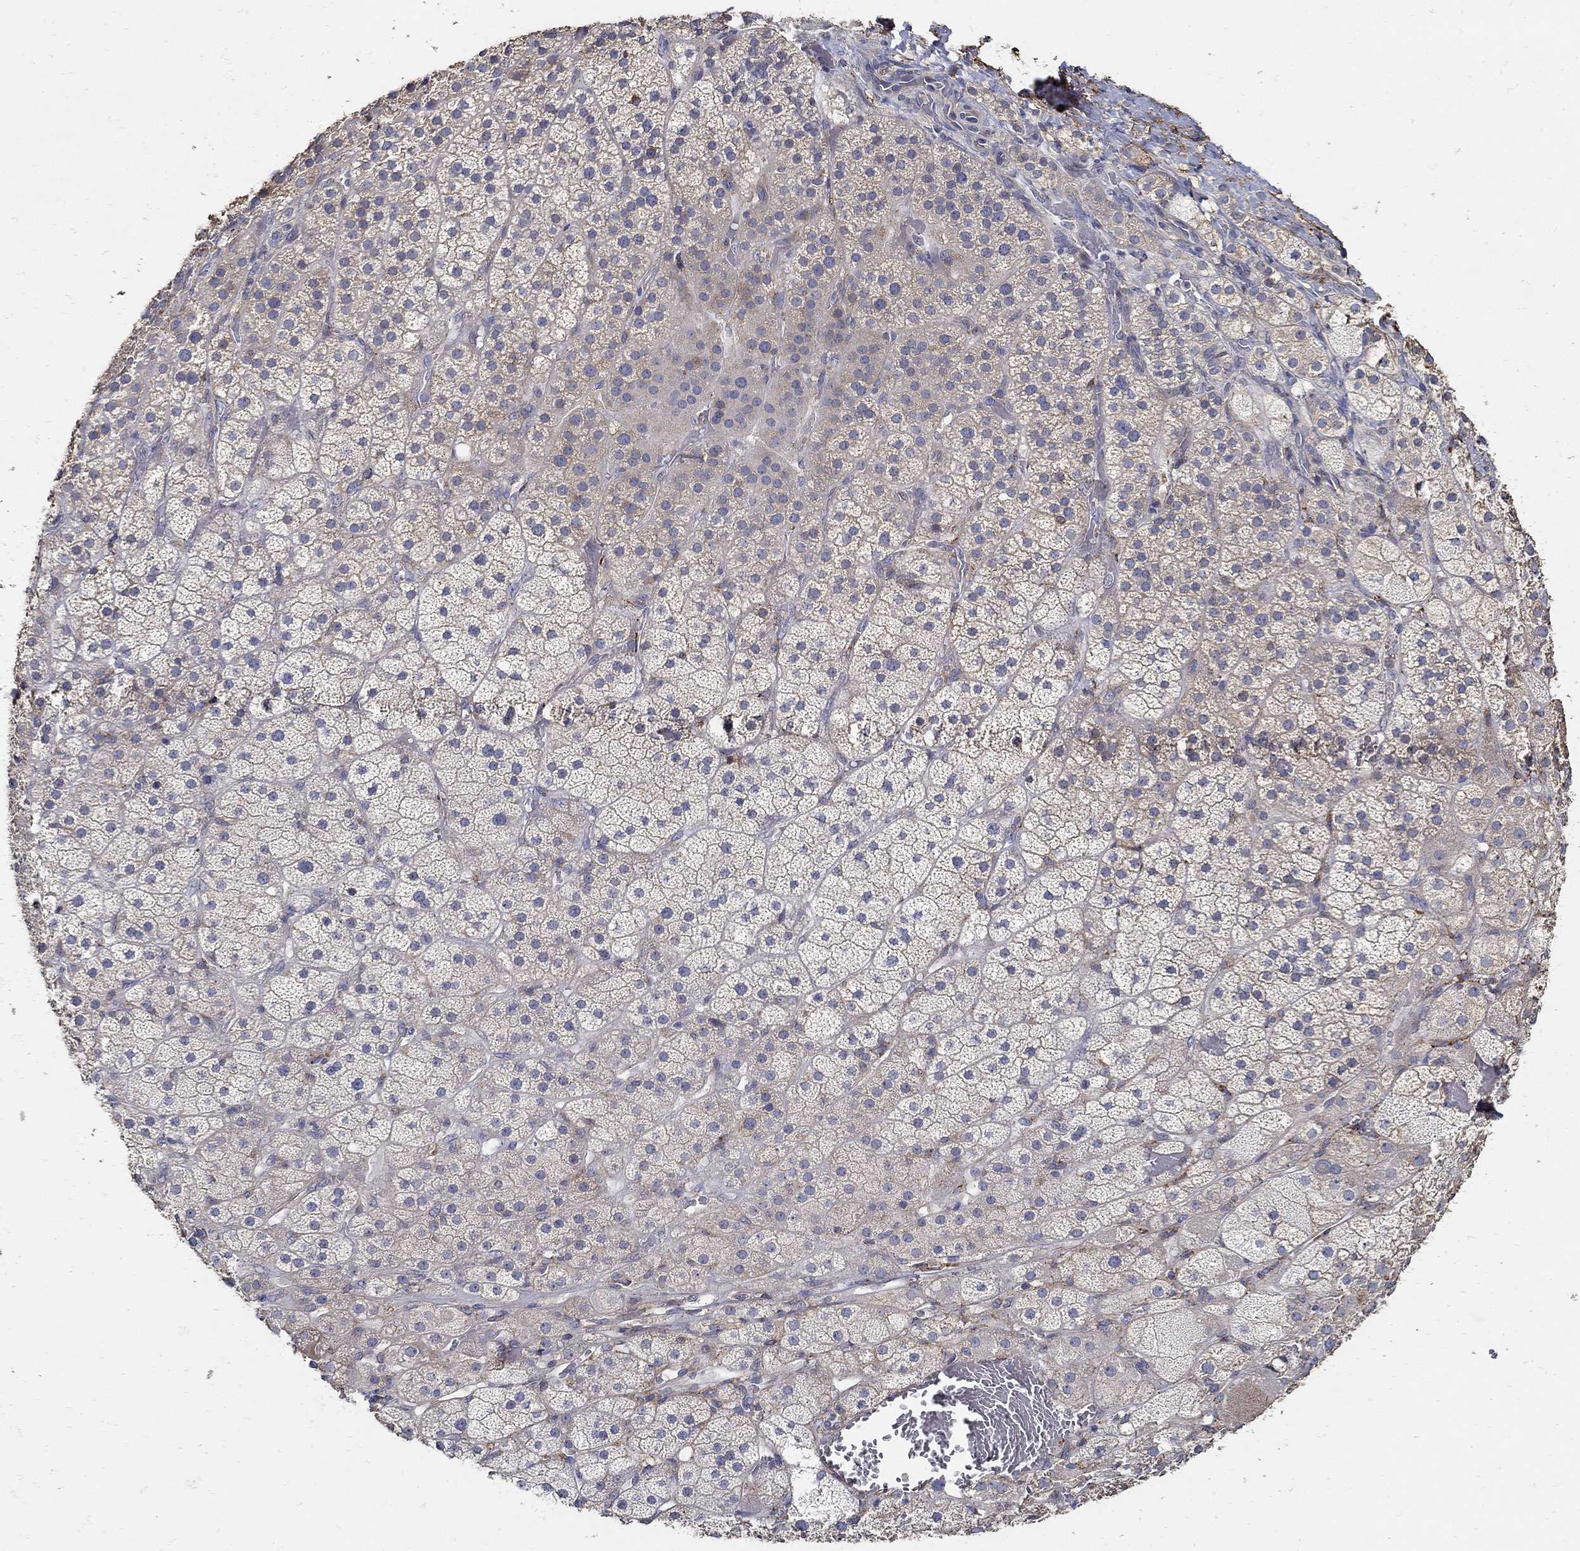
{"staining": {"intensity": "weak", "quantity": "<25%", "location": "cytoplasmic/membranous"}, "tissue": "adrenal gland", "cell_type": "Glandular cells", "image_type": "normal", "snomed": [{"axis": "morphology", "description": "Normal tissue, NOS"}, {"axis": "topography", "description": "Adrenal gland"}], "caption": "Histopathology image shows no protein staining in glandular cells of normal adrenal gland.", "gene": "EMILIN3", "patient": {"sex": "male", "age": 57}}